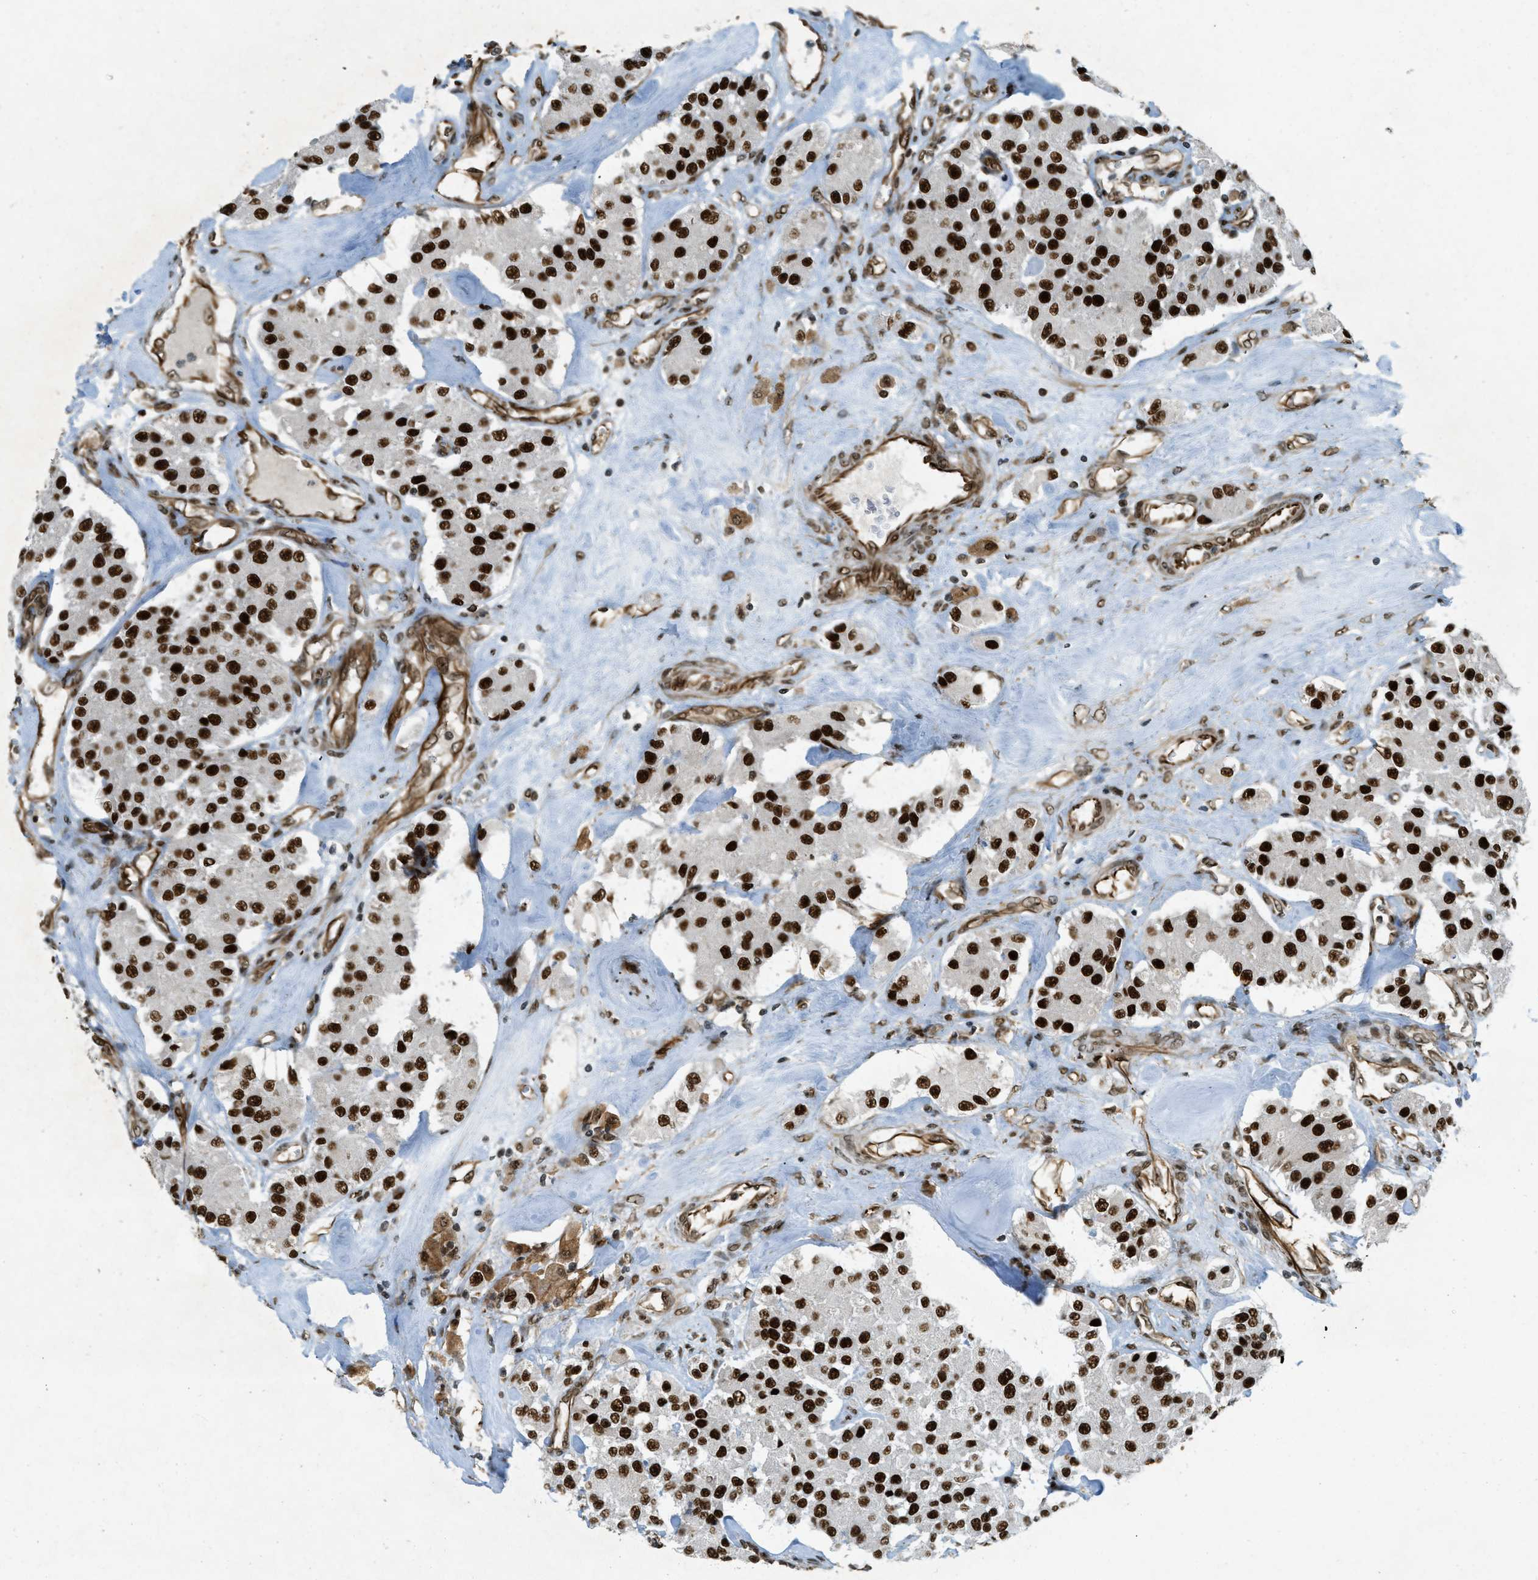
{"staining": {"intensity": "strong", "quantity": ">75%", "location": "nuclear"}, "tissue": "carcinoid", "cell_type": "Tumor cells", "image_type": "cancer", "snomed": [{"axis": "morphology", "description": "Carcinoid, malignant, NOS"}, {"axis": "topography", "description": "Pancreas"}], "caption": "Tumor cells reveal high levels of strong nuclear positivity in about >75% of cells in human carcinoid.", "gene": "ZFR", "patient": {"sex": "male", "age": 41}}